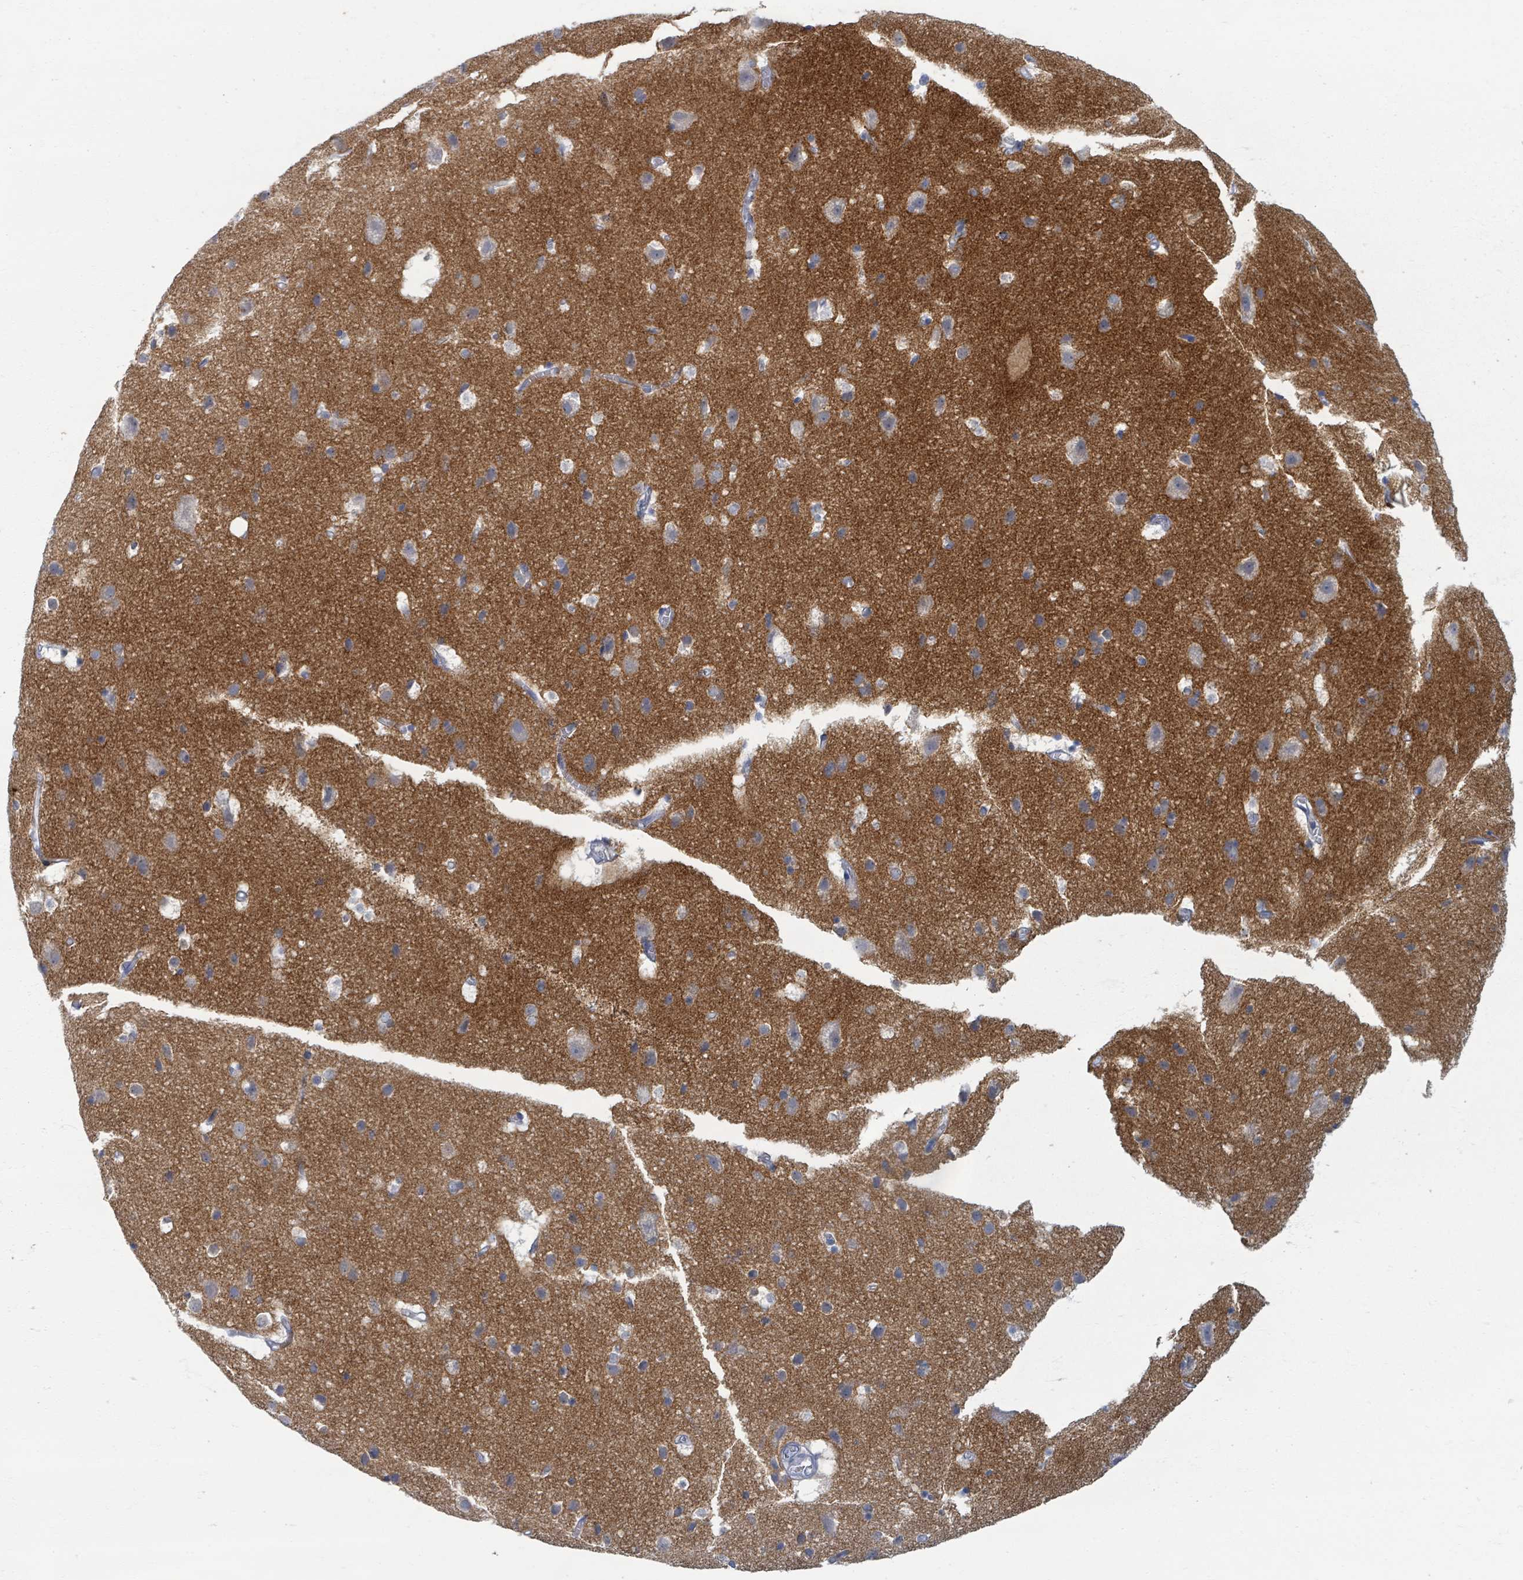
{"staining": {"intensity": "negative", "quantity": "none", "location": "none"}, "tissue": "cerebral cortex", "cell_type": "Endothelial cells", "image_type": "normal", "snomed": [{"axis": "morphology", "description": "Normal tissue, NOS"}, {"axis": "topography", "description": "Cerebral cortex"}], "caption": "This is a image of immunohistochemistry staining of normal cerebral cortex, which shows no expression in endothelial cells.", "gene": "TAS2R1", "patient": {"sex": "male", "age": 54}}